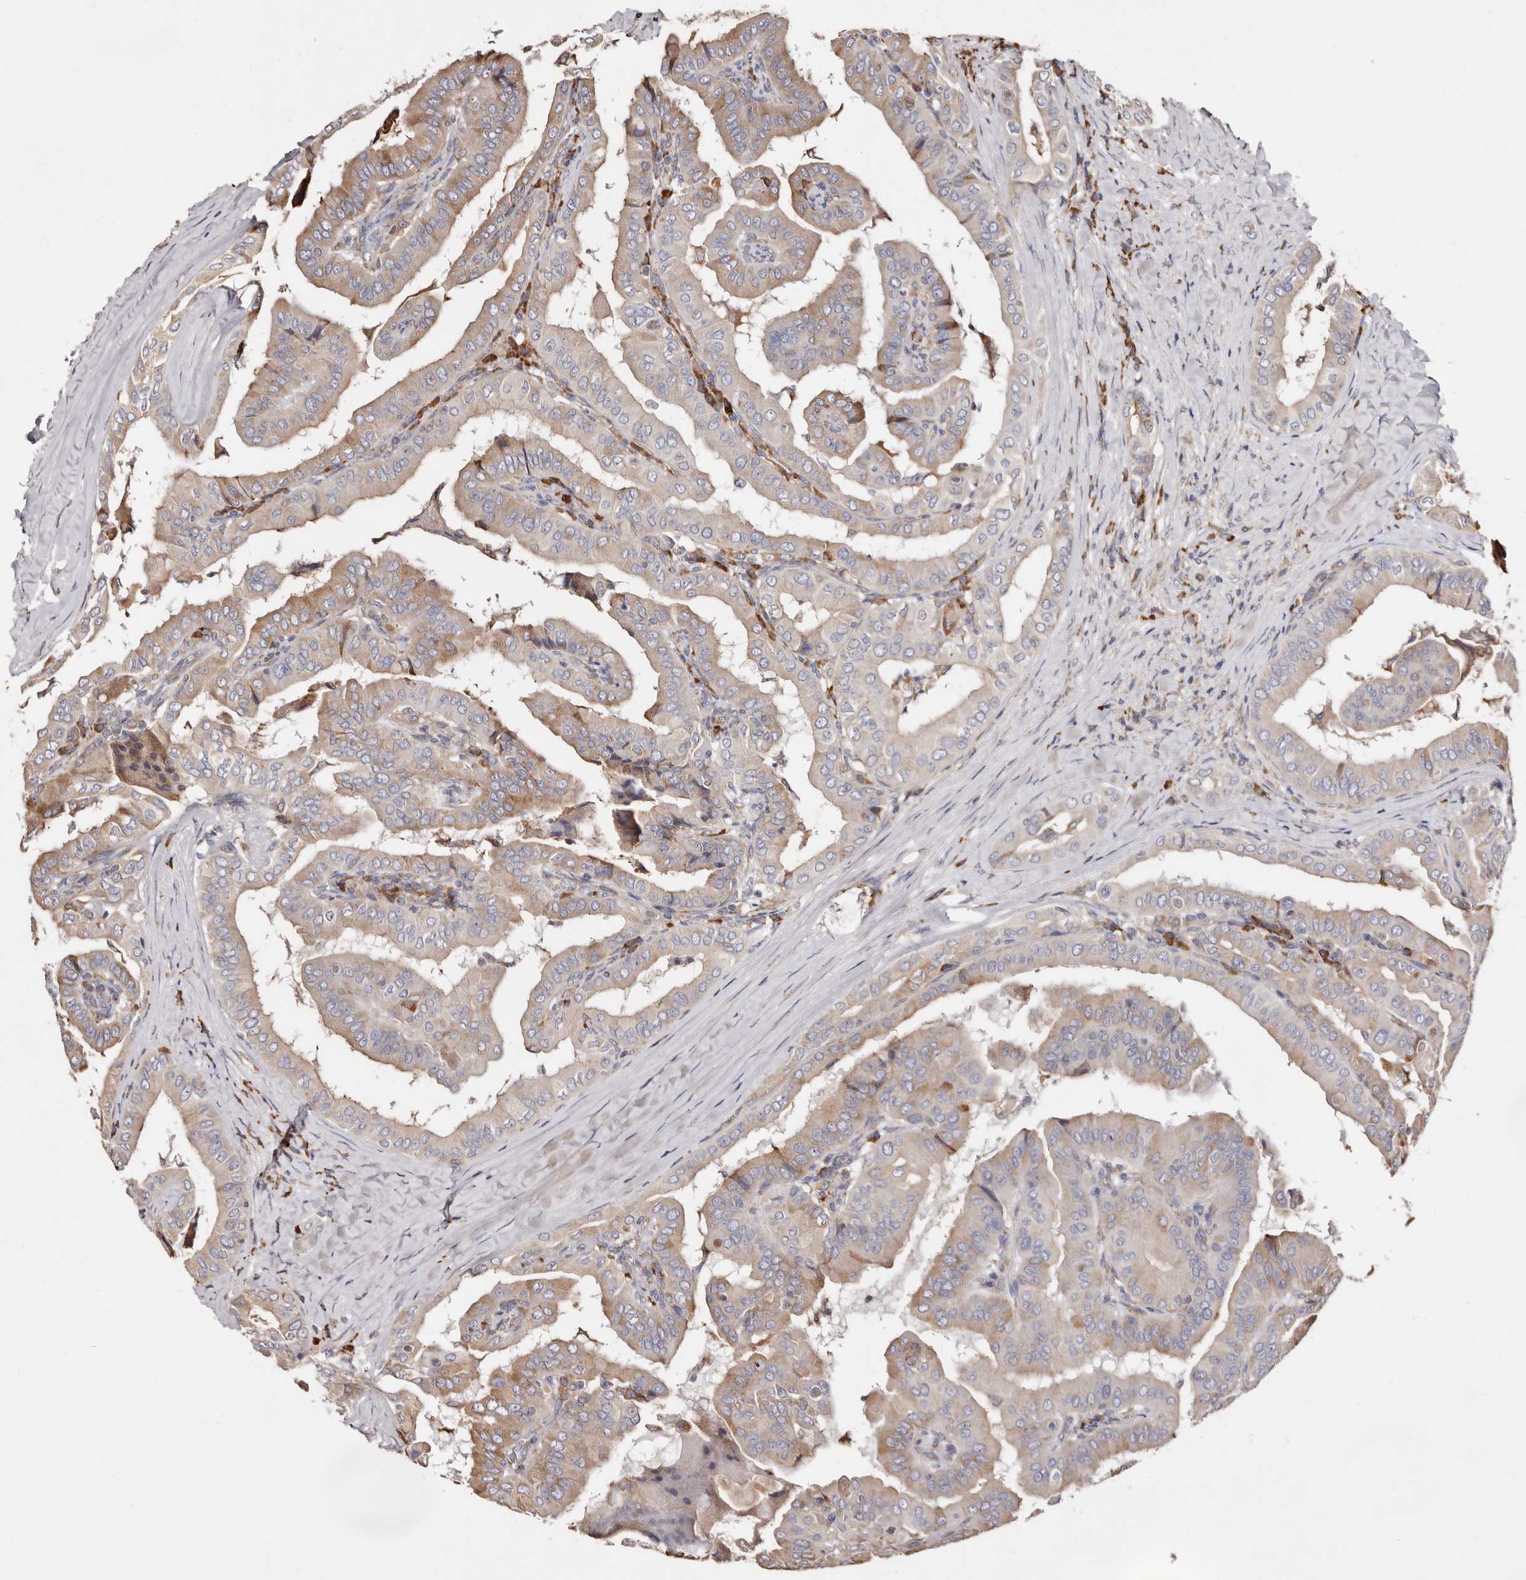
{"staining": {"intensity": "weak", "quantity": ">75%", "location": "cytoplasmic/membranous"}, "tissue": "thyroid cancer", "cell_type": "Tumor cells", "image_type": "cancer", "snomed": [{"axis": "morphology", "description": "Papillary adenocarcinoma, NOS"}, {"axis": "topography", "description": "Thyroid gland"}], "caption": "Brown immunohistochemical staining in thyroid cancer (papillary adenocarcinoma) displays weak cytoplasmic/membranous staining in about >75% of tumor cells.", "gene": "ACBD6", "patient": {"sex": "male", "age": 33}}